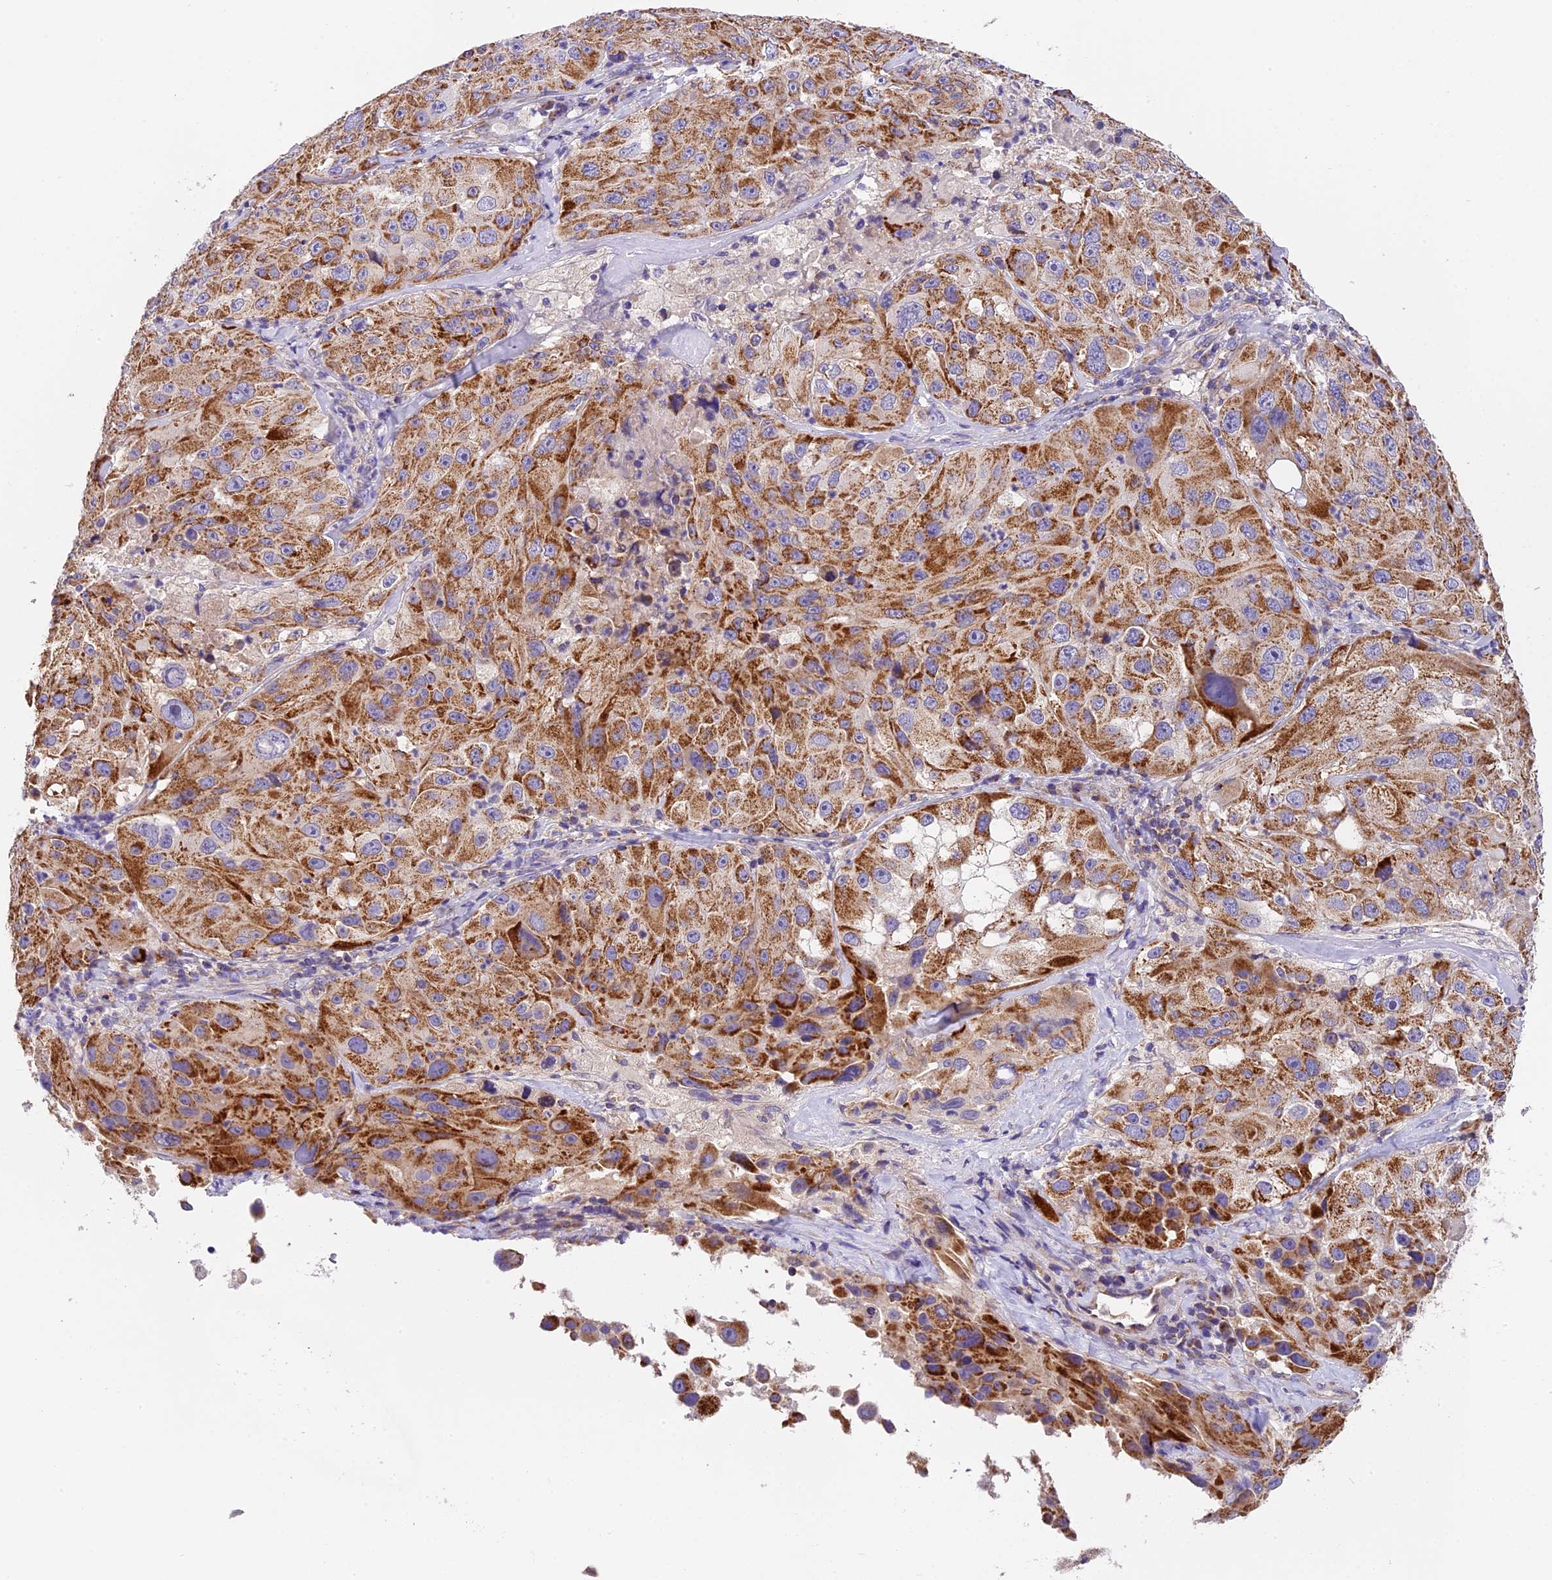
{"staining": {"intensity": "moderate", "quantity": ">75%", "location": "cytoplasmic/membranous"}, "tissue": "melanoma", "cell_type": "Tumor cells", "image_type": "cancer", "snomed": [{"axis": "morphology", "description": "Malignant melanoma, Metastatic site"}, {"axis": "topography", "description": "Lymph node"}], "caption": "Approximately >75% of tumor cells in malignant melanoma (metastatic site) demonstrate moderate cytoplasmic/membranous protein staining as visualized by brown immunohistochemical staining.", "gene": "MGME1", "patient": {"sex": "male", "age": 62}}